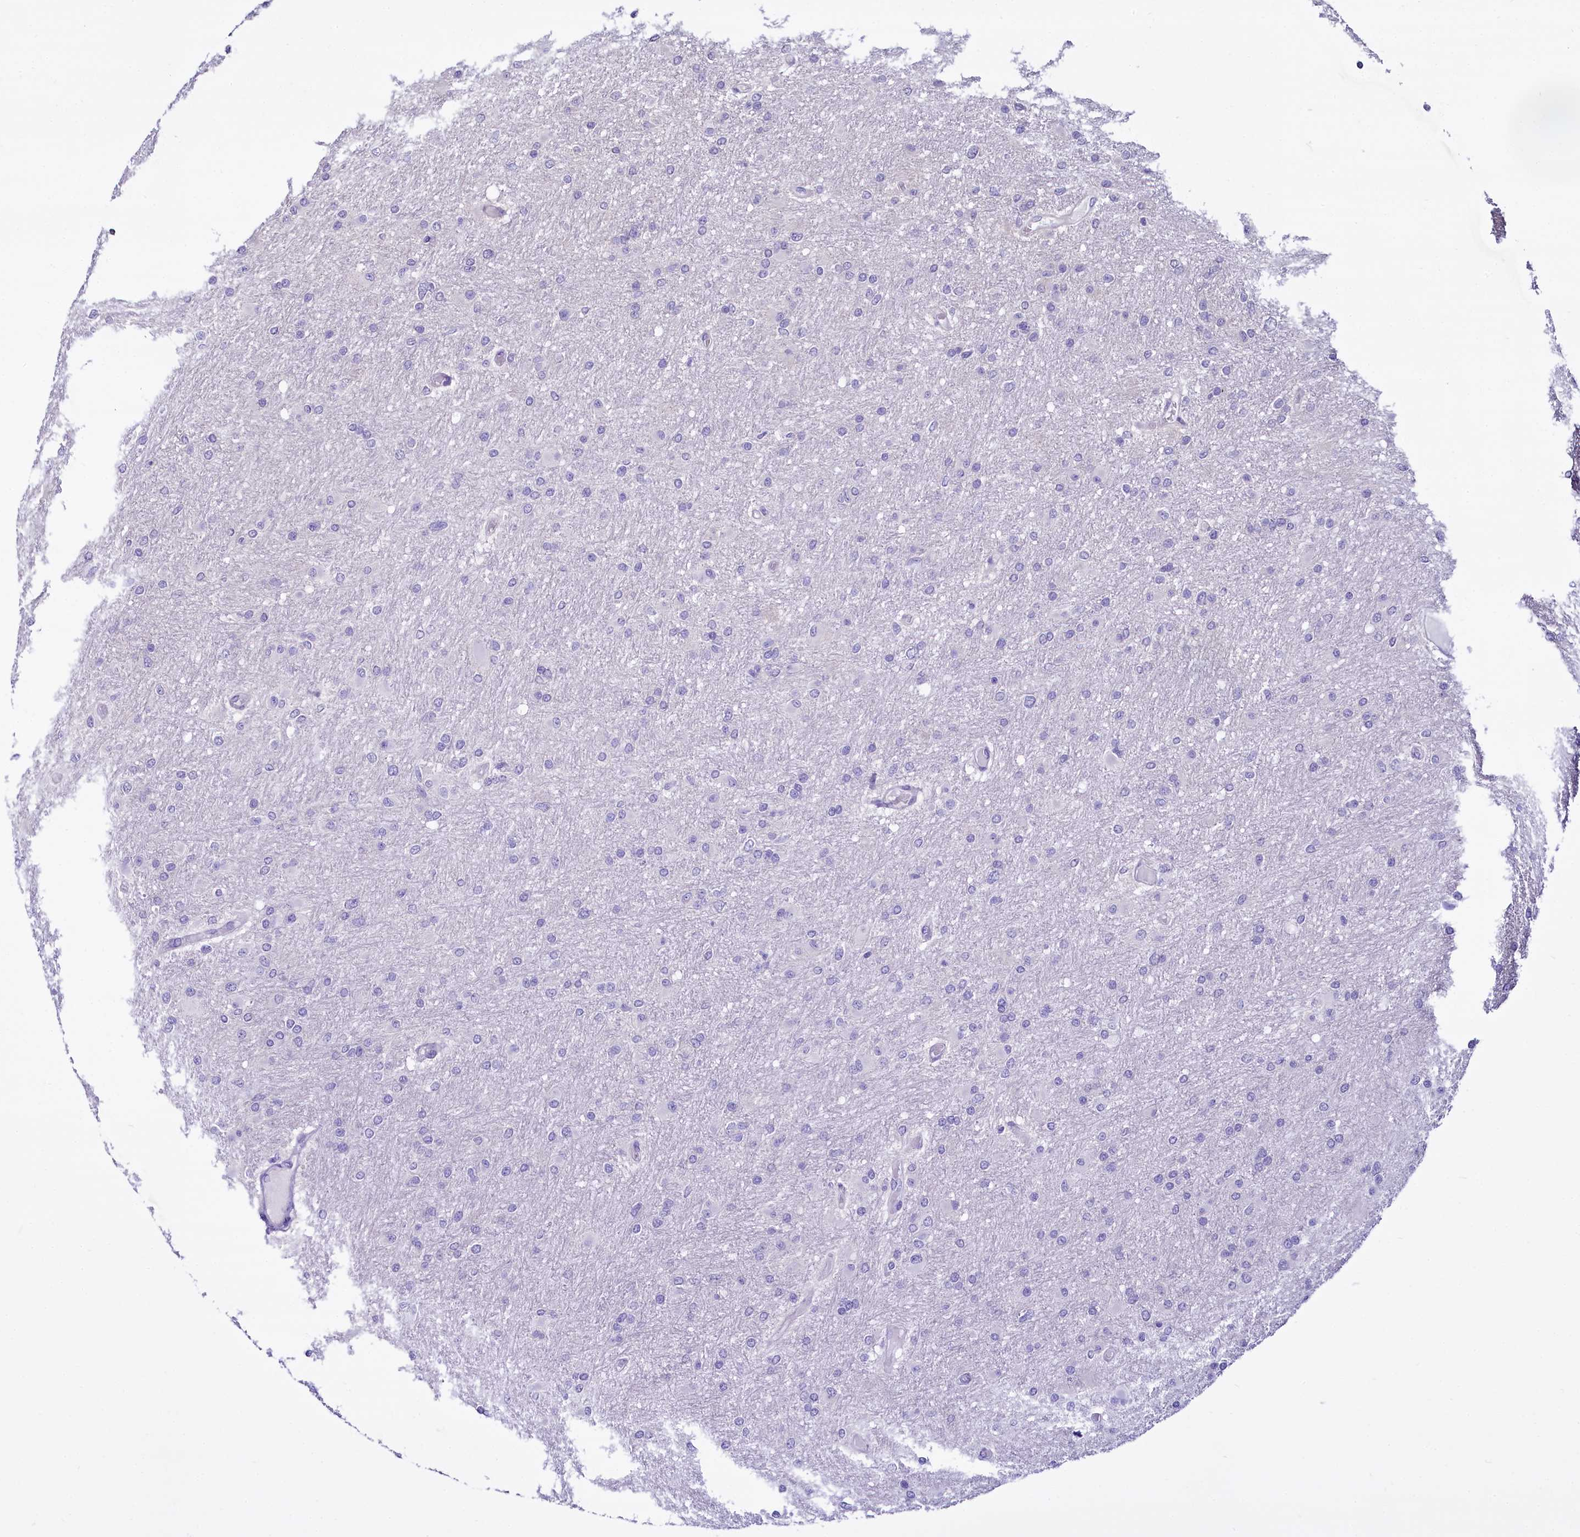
{"staining": {"intensity": "negative", "quantity": "none", "location": "none"}, "tissue": "glioma", "cell_type": "Tumor cells", "image_type": "cancer", "snomed": [{"axis": "morphology", "description": "Glioma, malignant, High grade"}, {"axis": "topography", "description": "Cerebral cortex"}], "caption": "Human malignant glioma (high-grade) stained for a protein using immunohistochemistry shows no staining in tumor cells.", "gene": "BANK1", "patient": {"sex": "female", "age": 36}}